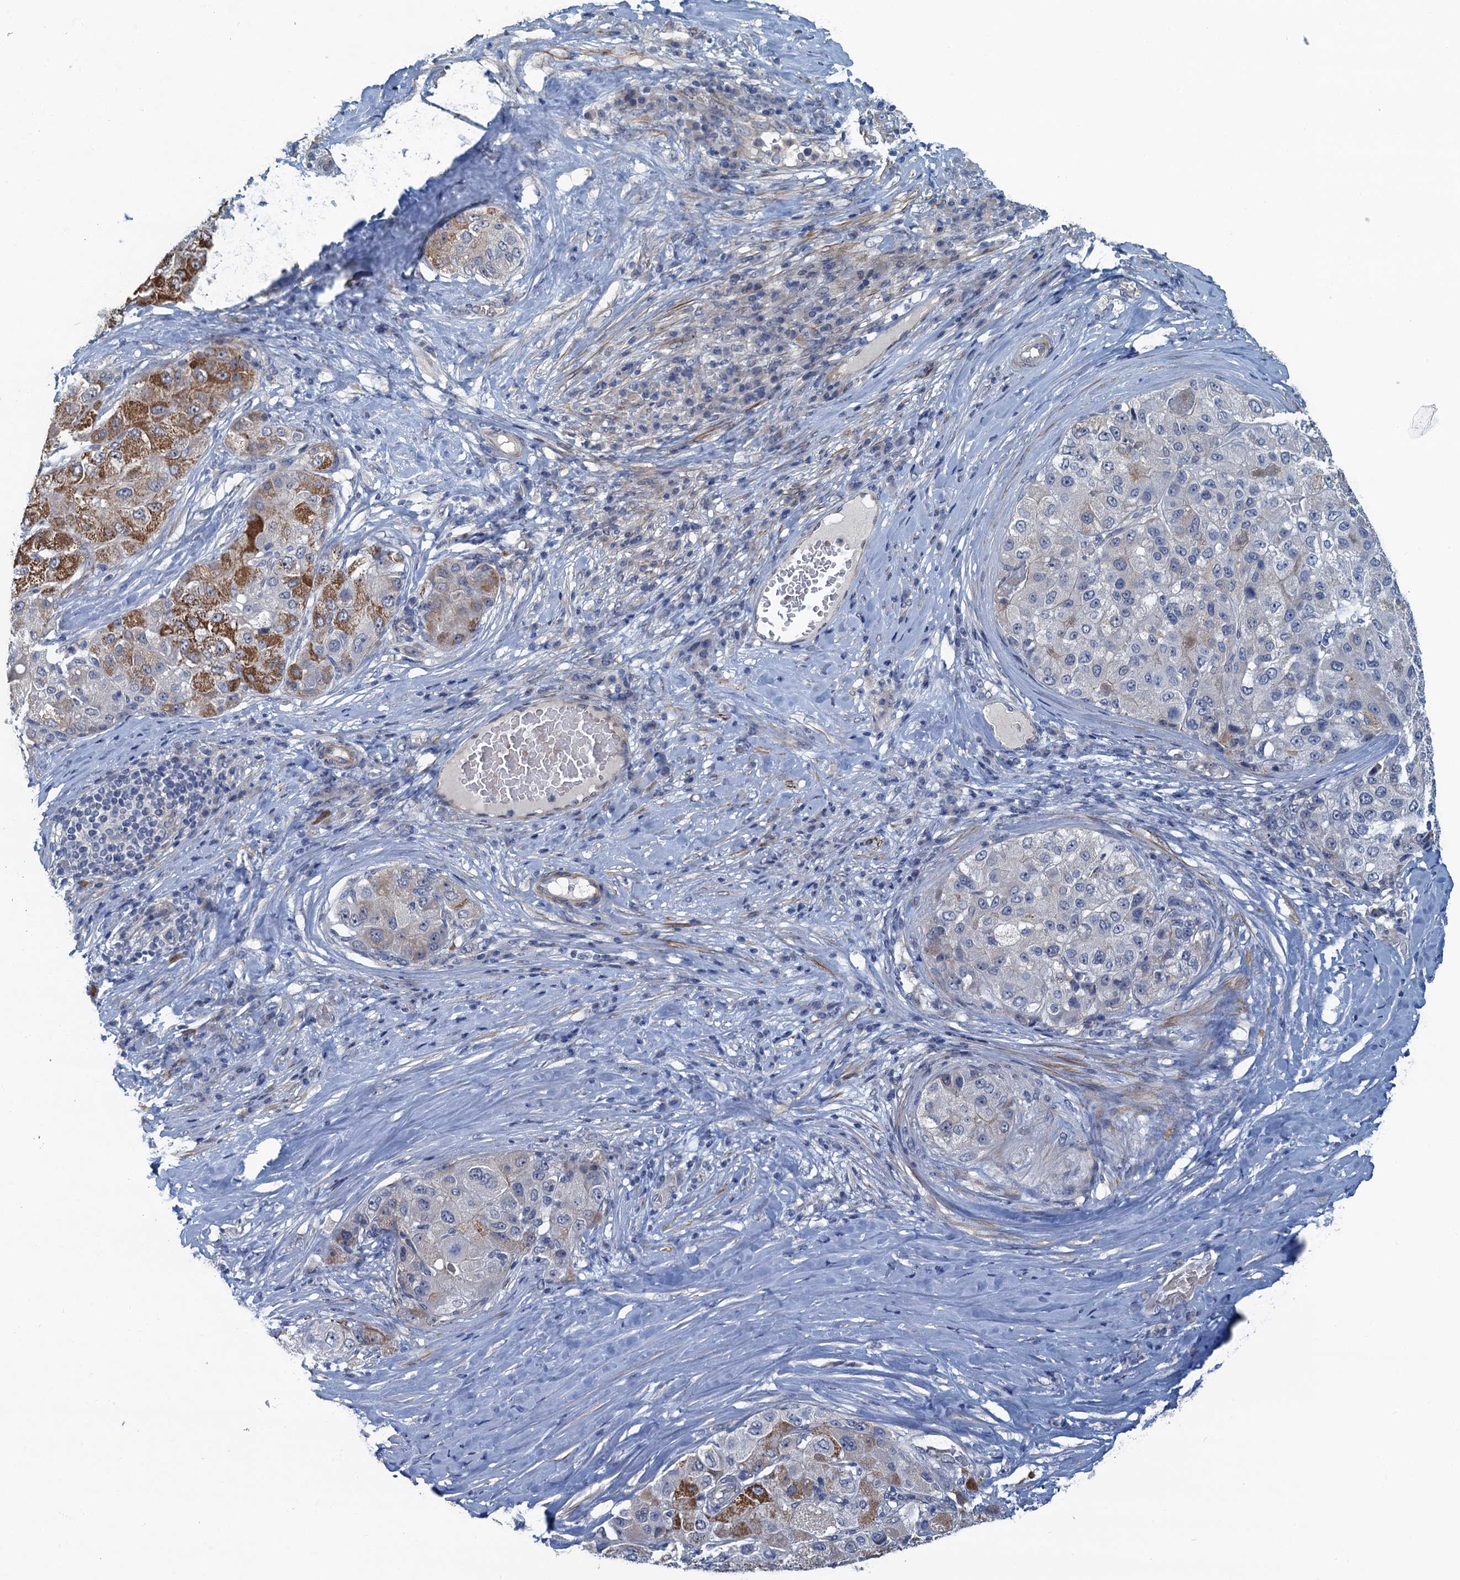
{"staining": {"intensity": "moderate", "quantity": "25%-75%", "location": "cytoplasmic/membranous"}, "tissue": "liver cancer", "cell_type": "Tumor cells", "image_type": "cancer", "snomed": [{"axis": "morphology", "description": "Carcinoma, Hepatocellular, NOS"}, {"axis": "topography", "description": "Liver"}], "caption": "Immunohistochemical staining of liver cancer shows medium levels of moderate cytoplasmic/membranous staining in approximately 25%-75% of tumor cells. The protein of interest is stained brown, and the nuclei are stained in blue (DAB IHC with brightfield microscopy, high magnification).", "gene": "MYO16", "patient": {"sex": "male", "age": 80}}